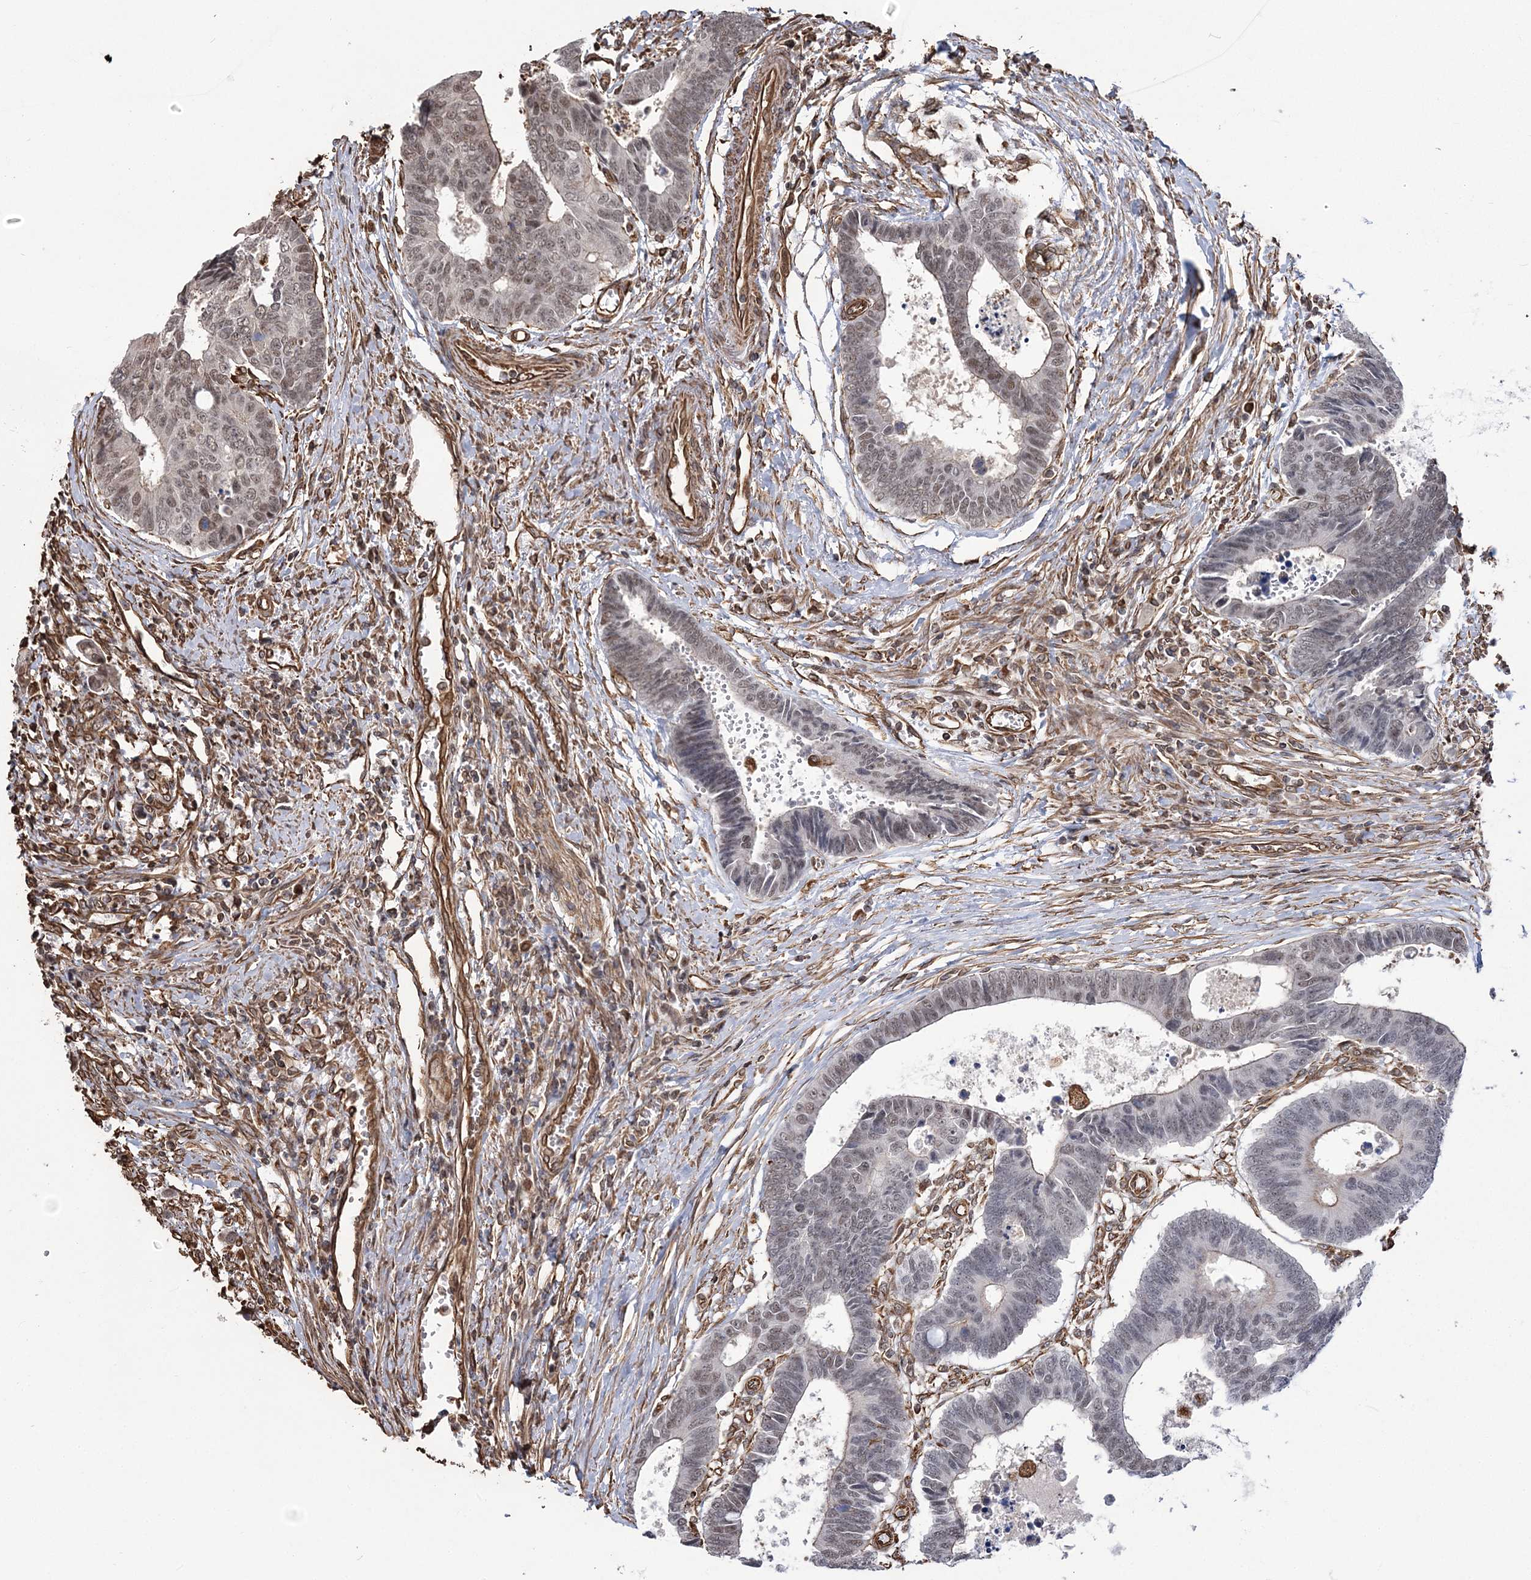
{"staining": {"intensity": "weak", "quantity": ">75%", "location": "nuclear"}, "tissue": "colorectal cancer", "cell_type": "Tumor cells", "image_type": "cancer", "snomed": [{"axis": "morphology", "description": "Adenocarcinoma, NOS"}, {"axis": "topography", "description": "Rectum"}], "caption": "A brown stain highlights weak nuclear expression of a protein in colorectal cancer (adenocarcinoma) tumor cells.", "gene": "ATP11B", "patient": {"sex": "male", "age": 84}}